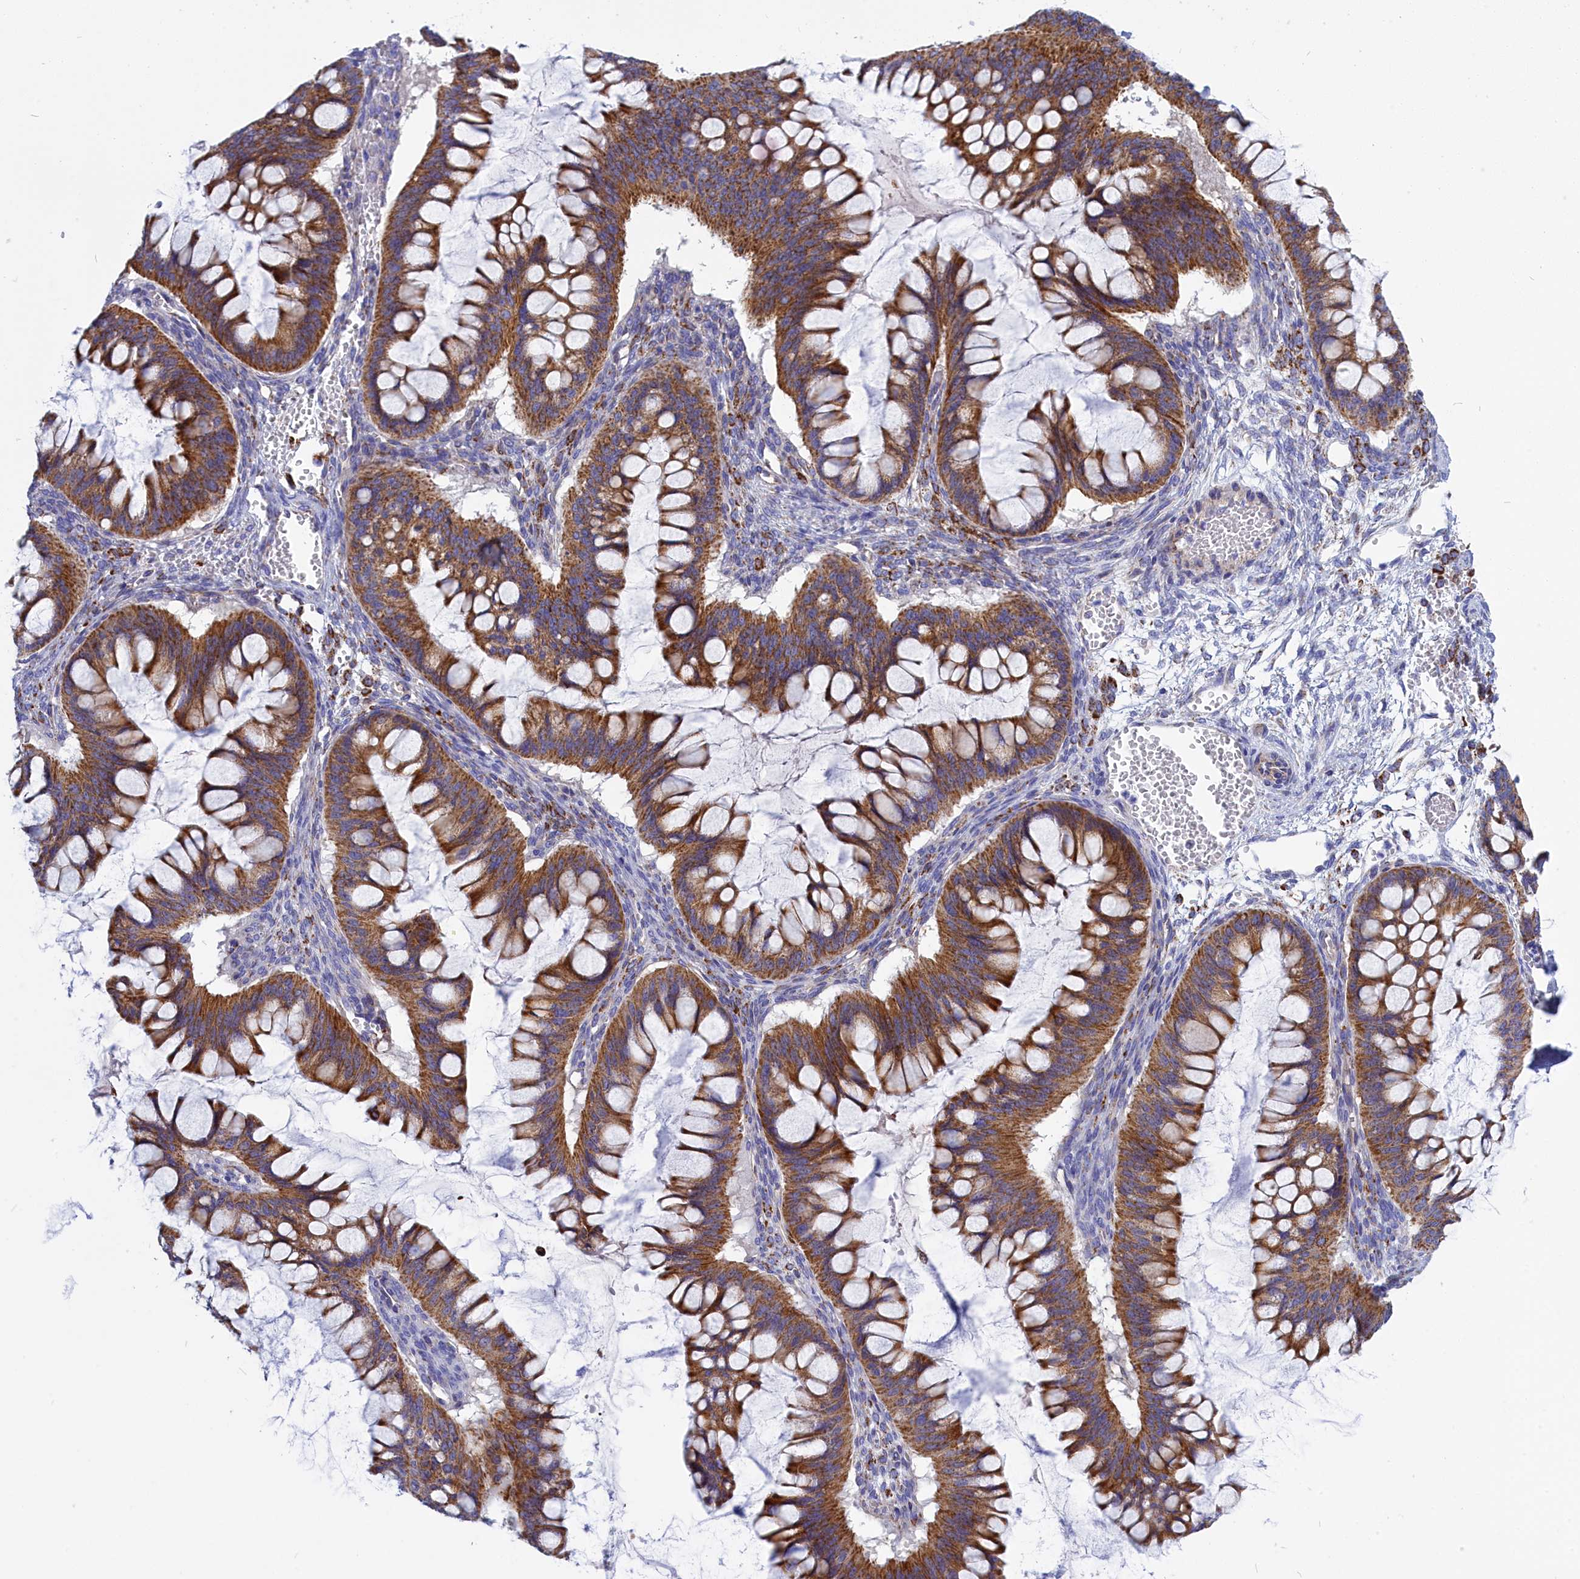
{"staining": {"intensity": "moderate", "quantity": ">75%", "location": "cytoplasmic/membranous"}, "tissue": "ovarian cancer", "cell_type": "Tumor cells", "image_type": "cancer", "snomed": [{"axis": "morphology", "description": "Cystadenocarcinoma, mucinous, NOS"}, {"axis": "topography", "description": "Ovary"}], "caption": "There is medium levels of moderate cytoplasmic/membranous expression in tumor cells of ovarian cancer, as demonstrated by immunohistochemical staining (brown color).", "gene": "CCRL2", "patient": {"sex": "female", "age": 73}}